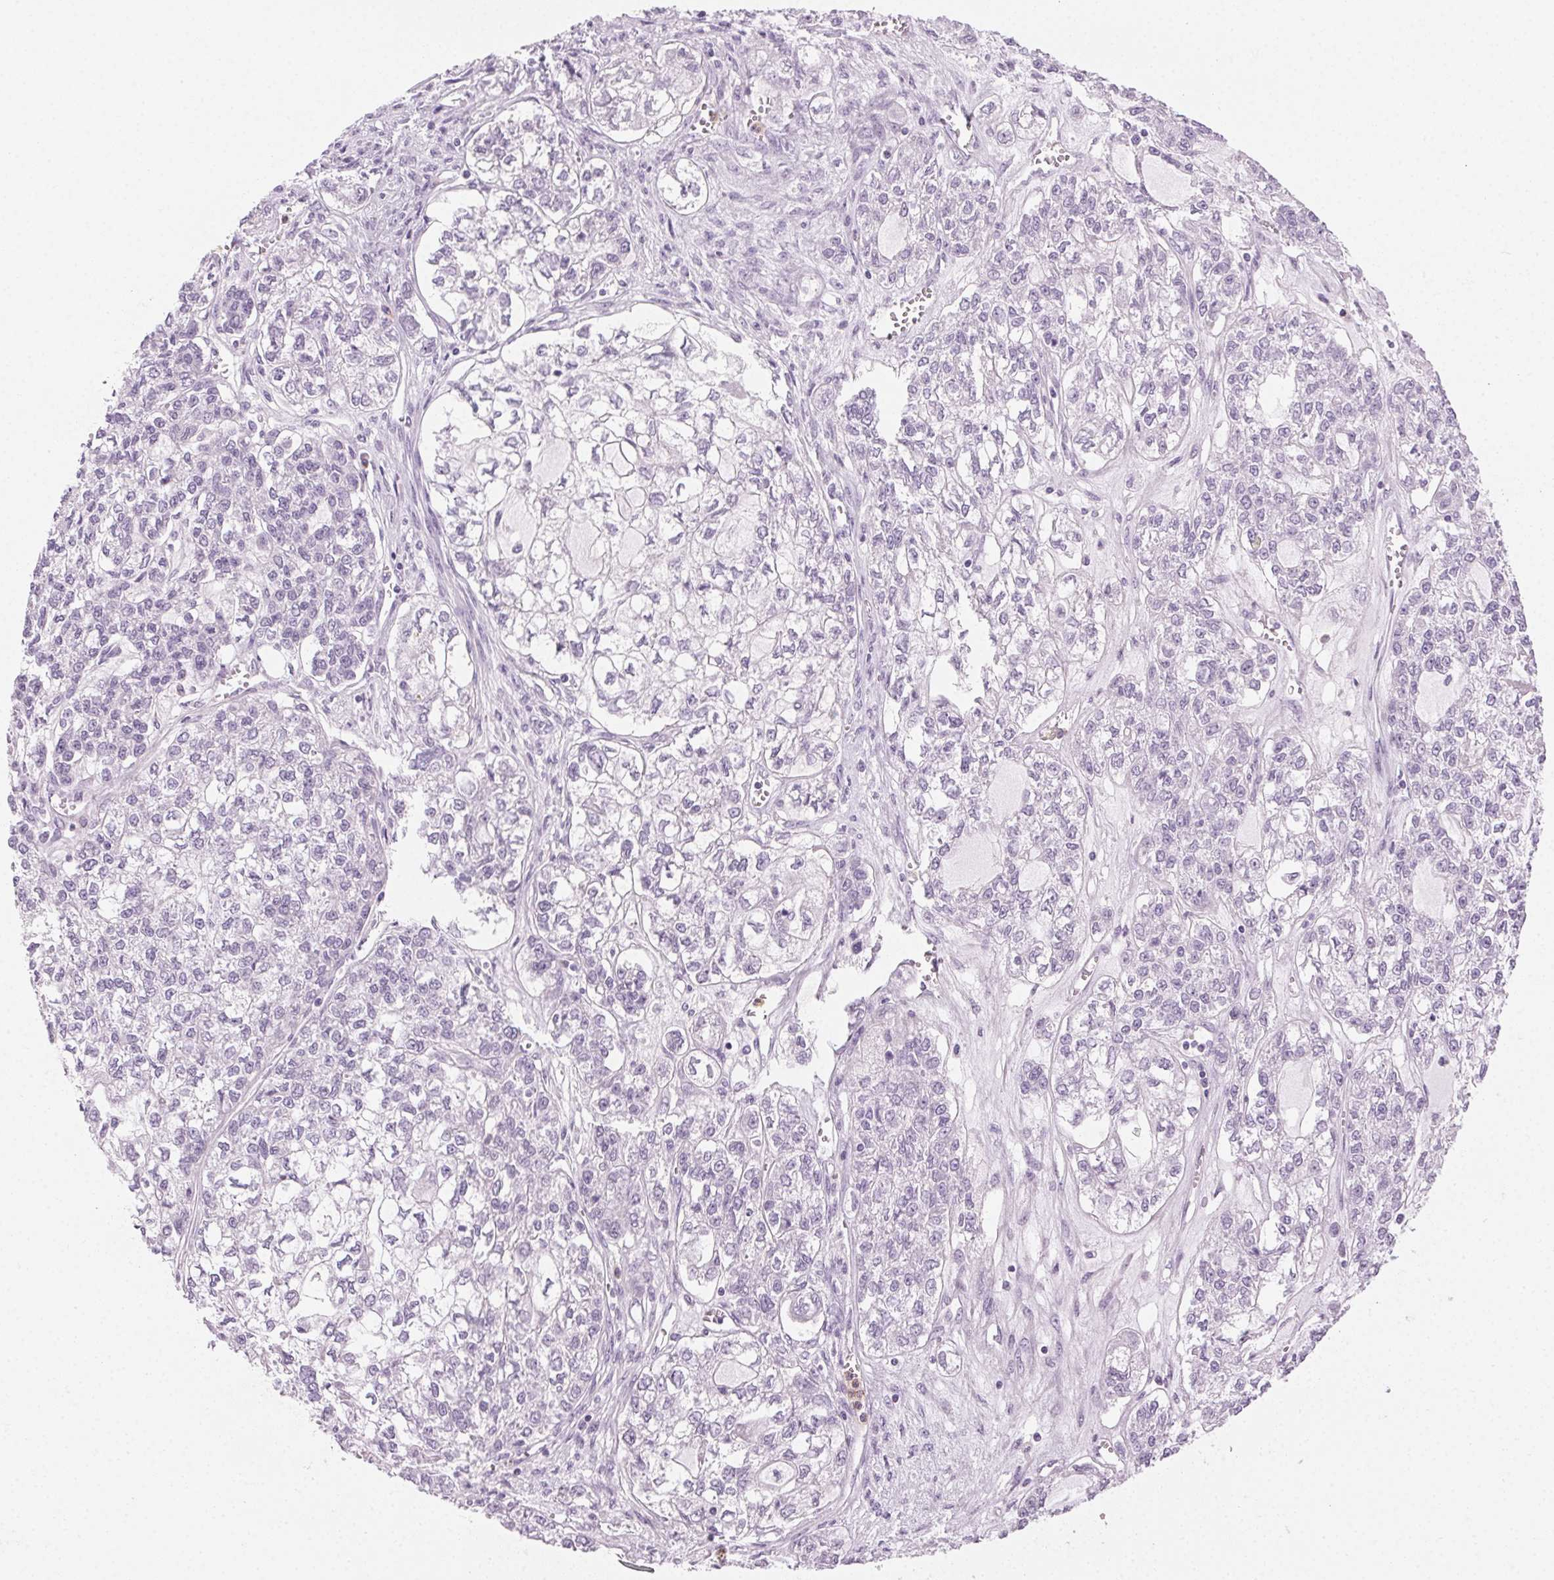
{"staining": {"intensity": "negative", "quantity": "none", "location": "none"}, "tissue": "ovarian cancer", "cell_type": "Tumor cells", "image_type": "cancer", "snomed": [{"axis": "morphology", "description": "Carcinoma, endometroid"}, {"axis": "topography", "description": "Ovary"}], "caption": "Ovarian endometroid carcinoma was stained to show a protein in brown. There is no significant expression in tumor cells.", "gene": "MPO", "patient": {"sex": "female", "age": 64}}